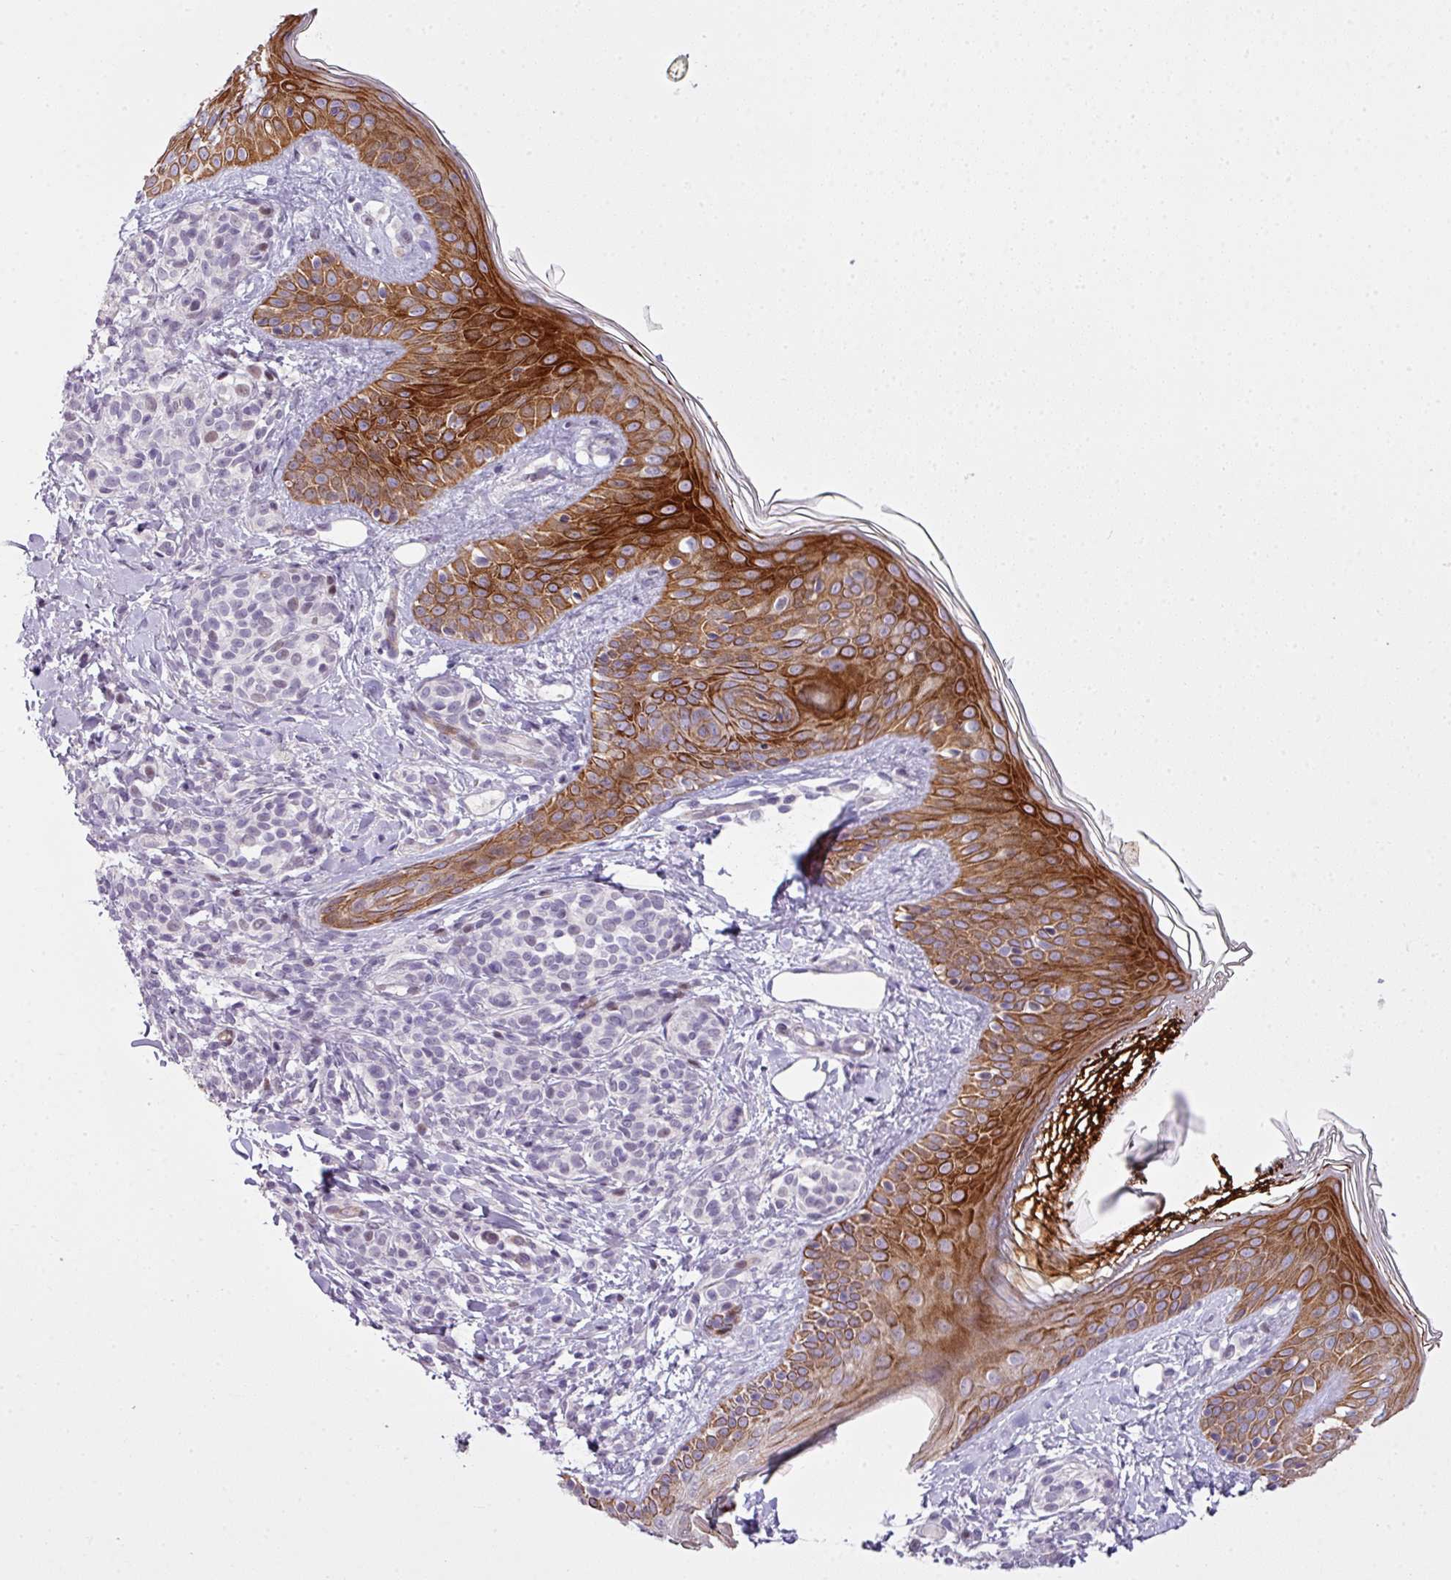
{"staining": {"intensity": "negative", "quantity": "none", "location": "none"}, "tissue": "skin", "cell_type": "Fibroblasts", "image_type": "normal", "snomed": [{"axis": "morphology", "description": "Normal tissue, NOS"}, {"axis": "topography", "description": "Skin"}], "caption": "High magnification brightfield microscopy of benign skin stained with DAB (brown) and counterstained with hematoxylin (blue): fibroblasts show no significant expression. Brightfield microscopy of immunohistochemistry stained with DAB (brown) and hematoxylin (blue), captured at high magnification.", "gene": "ZNF688", "patient": {"sex": "male", "age": 16}}